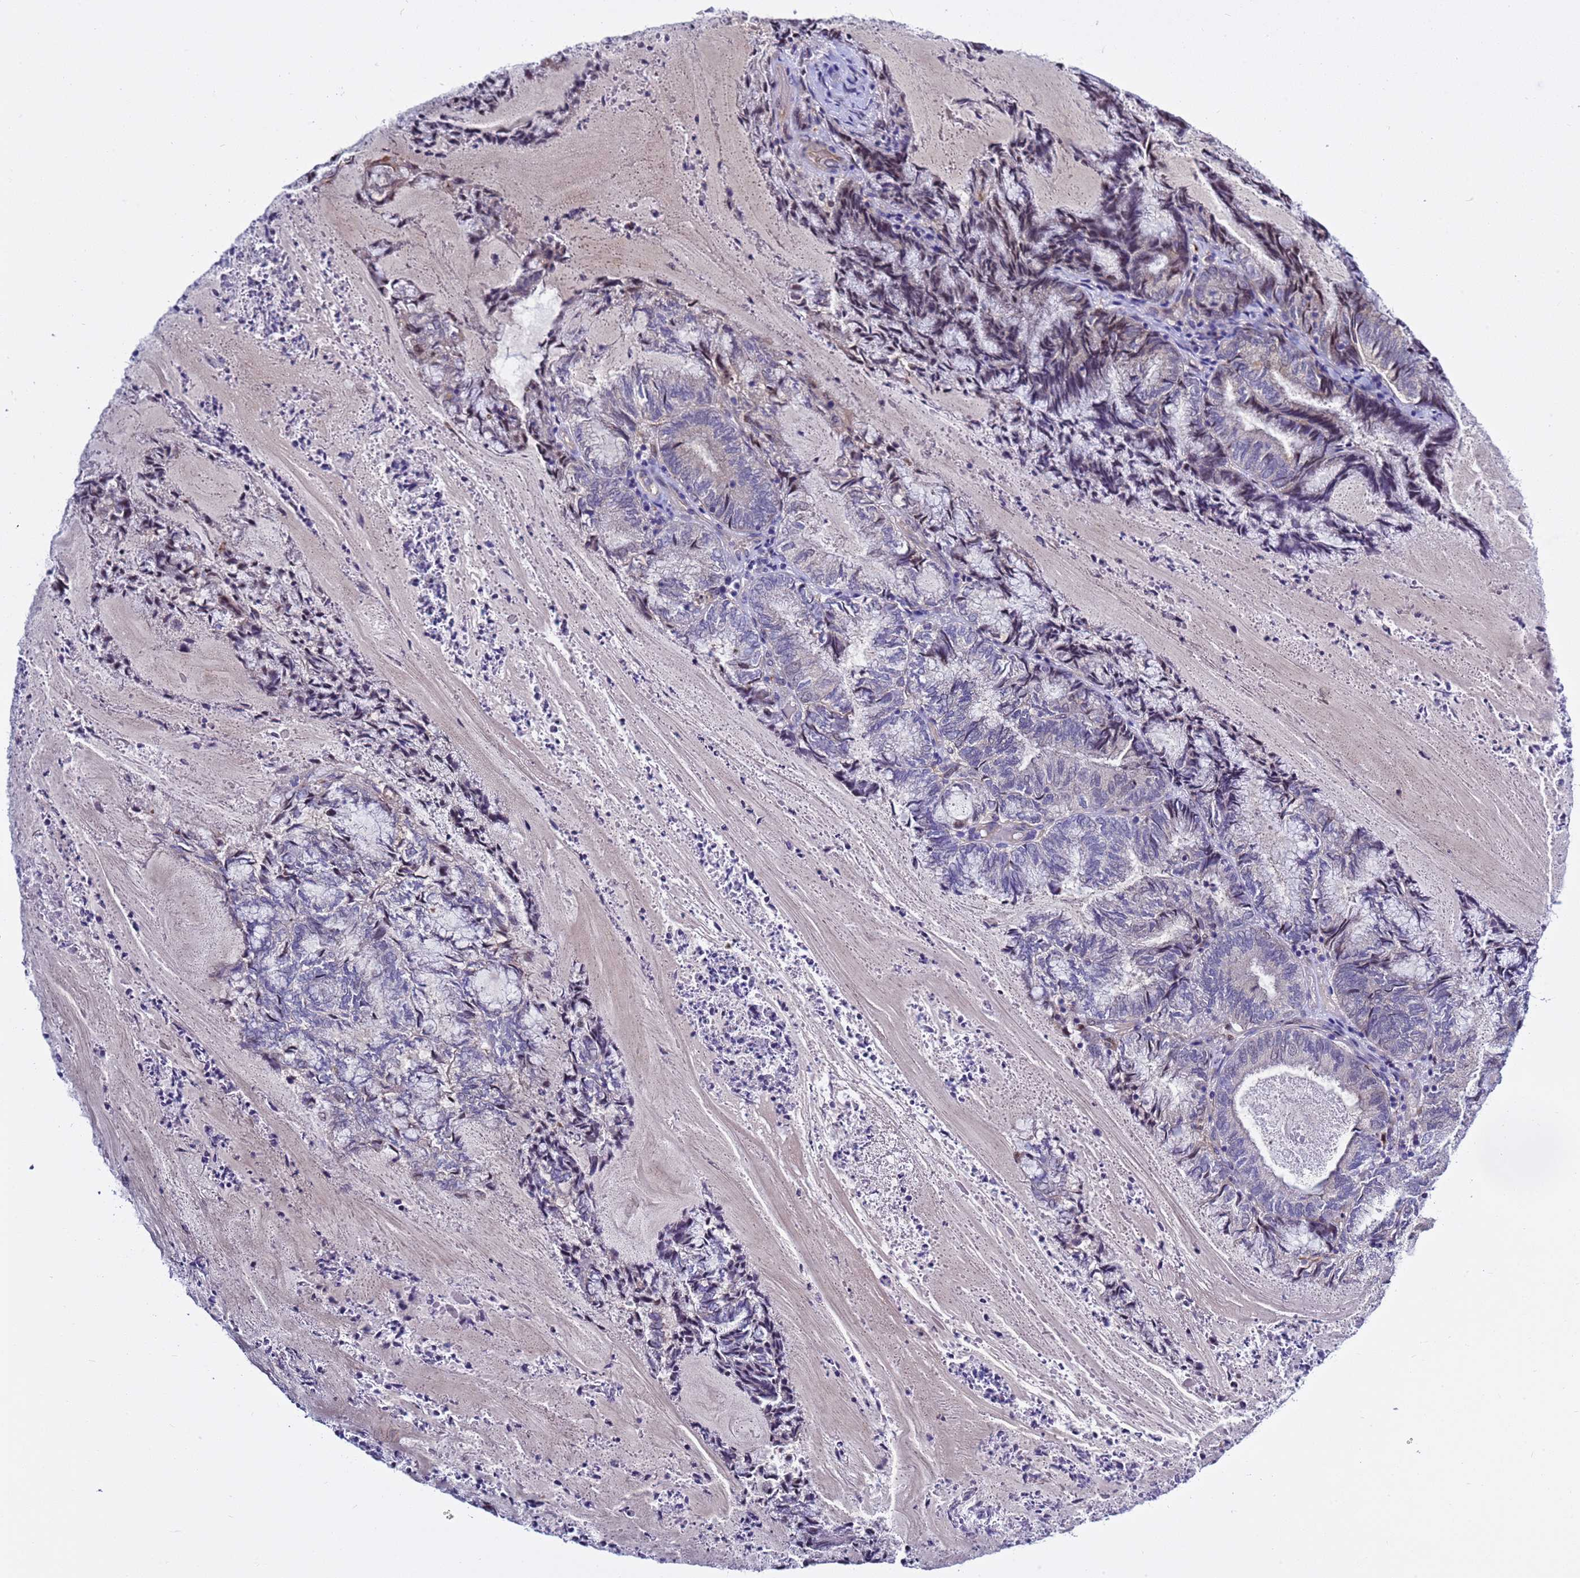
{"staining": {"intensity": "negative", "quantity": "none", "location": "none"}, "tissue": "endometrial cancer", "cell_type": "Tumor cells", "image_type": "cancer", "snomed": [{"axis": "morphology", "description": "Adenocarcinoma, NOS"}, {"axis": "topography", "description": "Endometrium"}], "caption": "This is an immunohistochemistry (IHC) photomicrograph of adenocarcinoma (endometrial). There is no positivity in tumor cells.", "gene": "NAT2", "patient": {"sex": "female", "age": 80}}